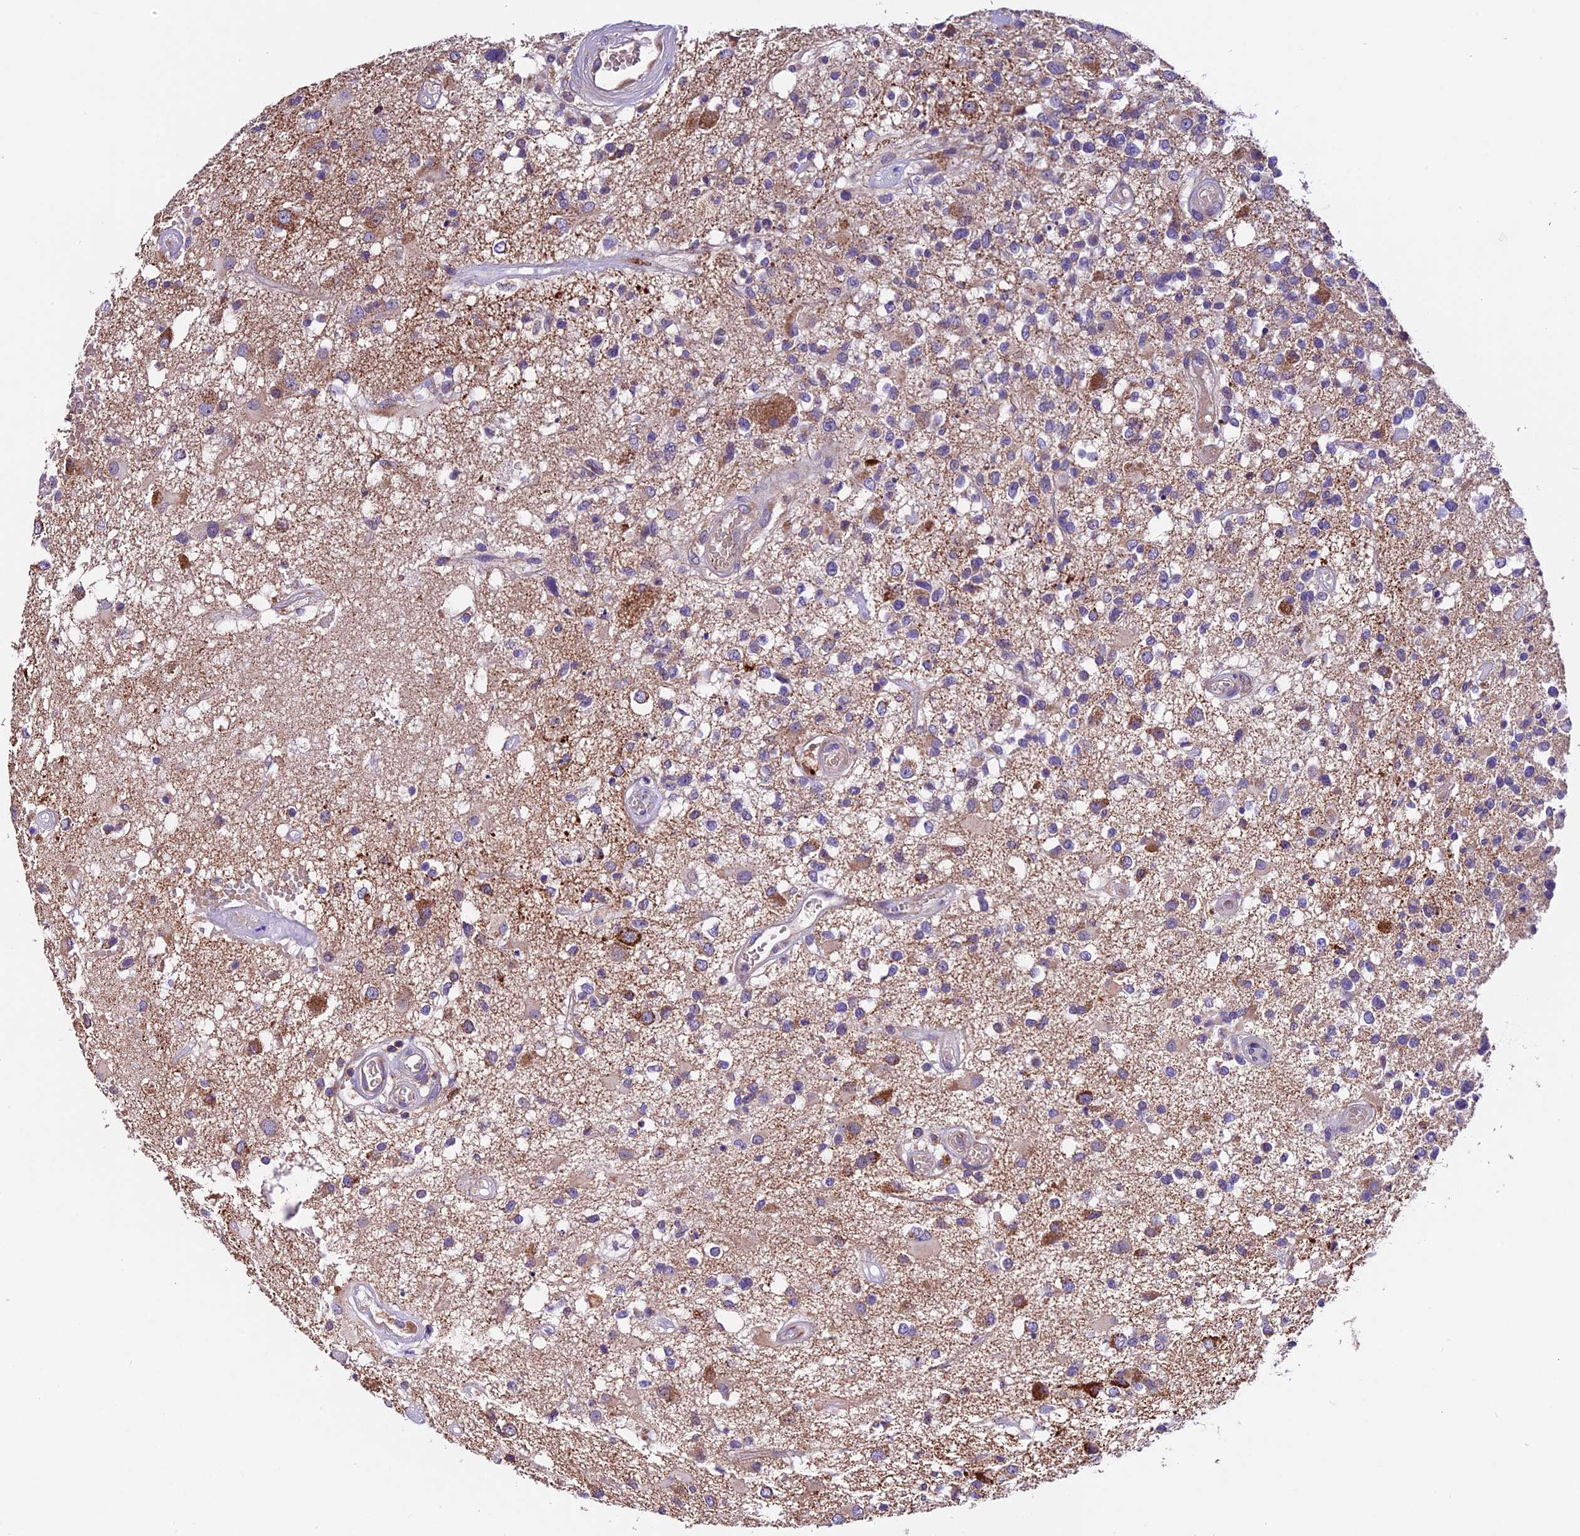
{"staining": {"intensity": "negative", "quantity": "none", "location": "none"}, "tissue": "glioma", "cell_type": "Tumor cells", "image_type": "cancer", "snomed": [{"axis": "morphology", "description": "Glioma, malignant, High grade"}, {"axis": "morphology", "description": "Glioblastoma, NOS"}, {"axis": "topography", "description": "Brain"}], "caption": "Immunohistochemical staining of glioma demonstrates no significant staining in tumor cells. (Stains: DAB IHC with hematoxylin counter stain, Microscopy: brightfield microscopy at high magnification).", "gene": "DDX28", "patient": {"sex": "male", "age": 60}}